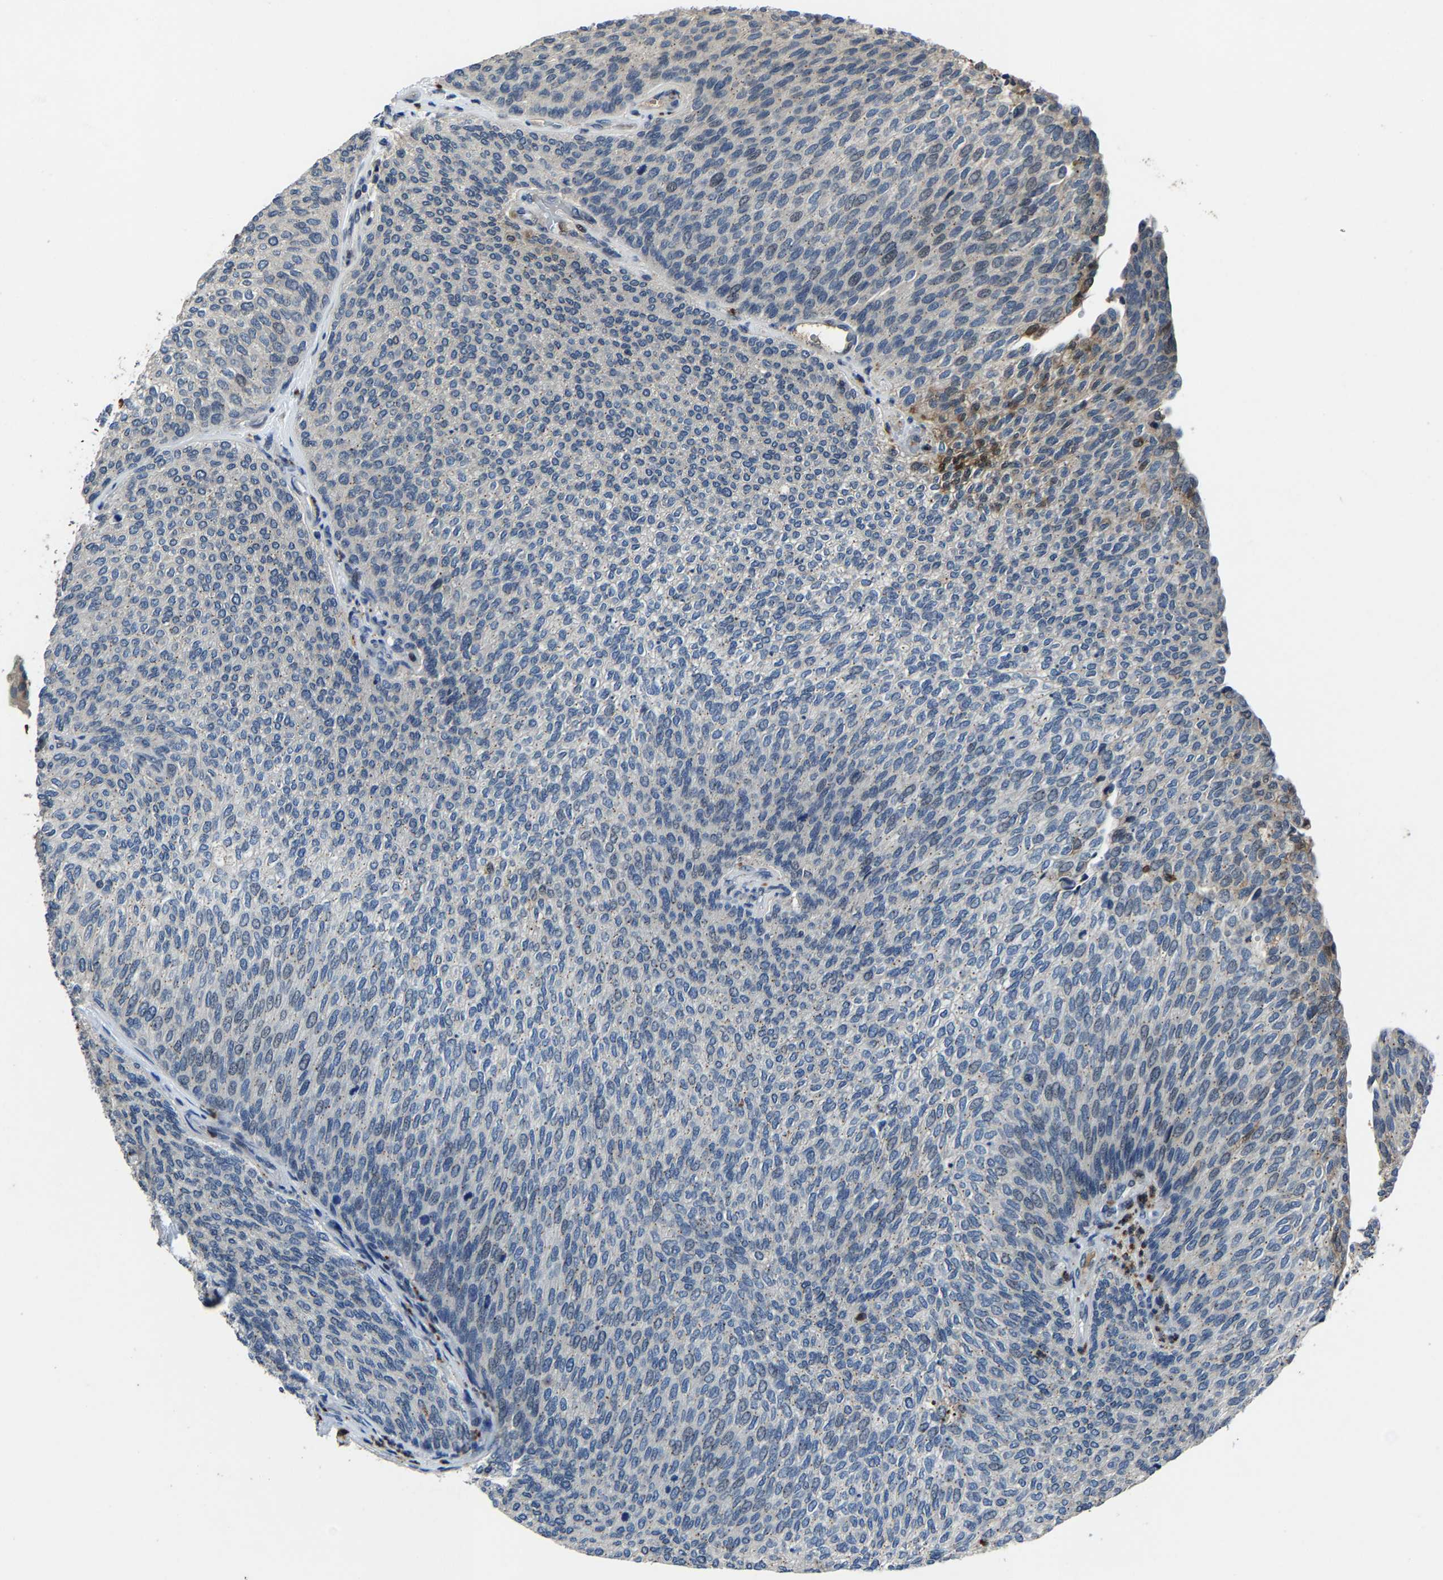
{"staining": {"intensity": "moderate", "quantity": "<25%", "location": "cytoplasmic/membranous"}, "tissue": "urothelial cancer", "cell_type": "Tumor cells", "image_type": "cancer", "snomed": [{"axis": "morphology", "description": "Urothelial carcinoma, Low grade"}, {"axis": "topography", "description": "Urinary bladder"}], "caption": "Urothelial carcinoma (low-grade) stained for a protein (brown) shows moderate cytoplasmic/membranous positive expression in about <25% of tumor cells.", "gene": "PCNX2", "patient": {"sex": "female", "age": 79}}